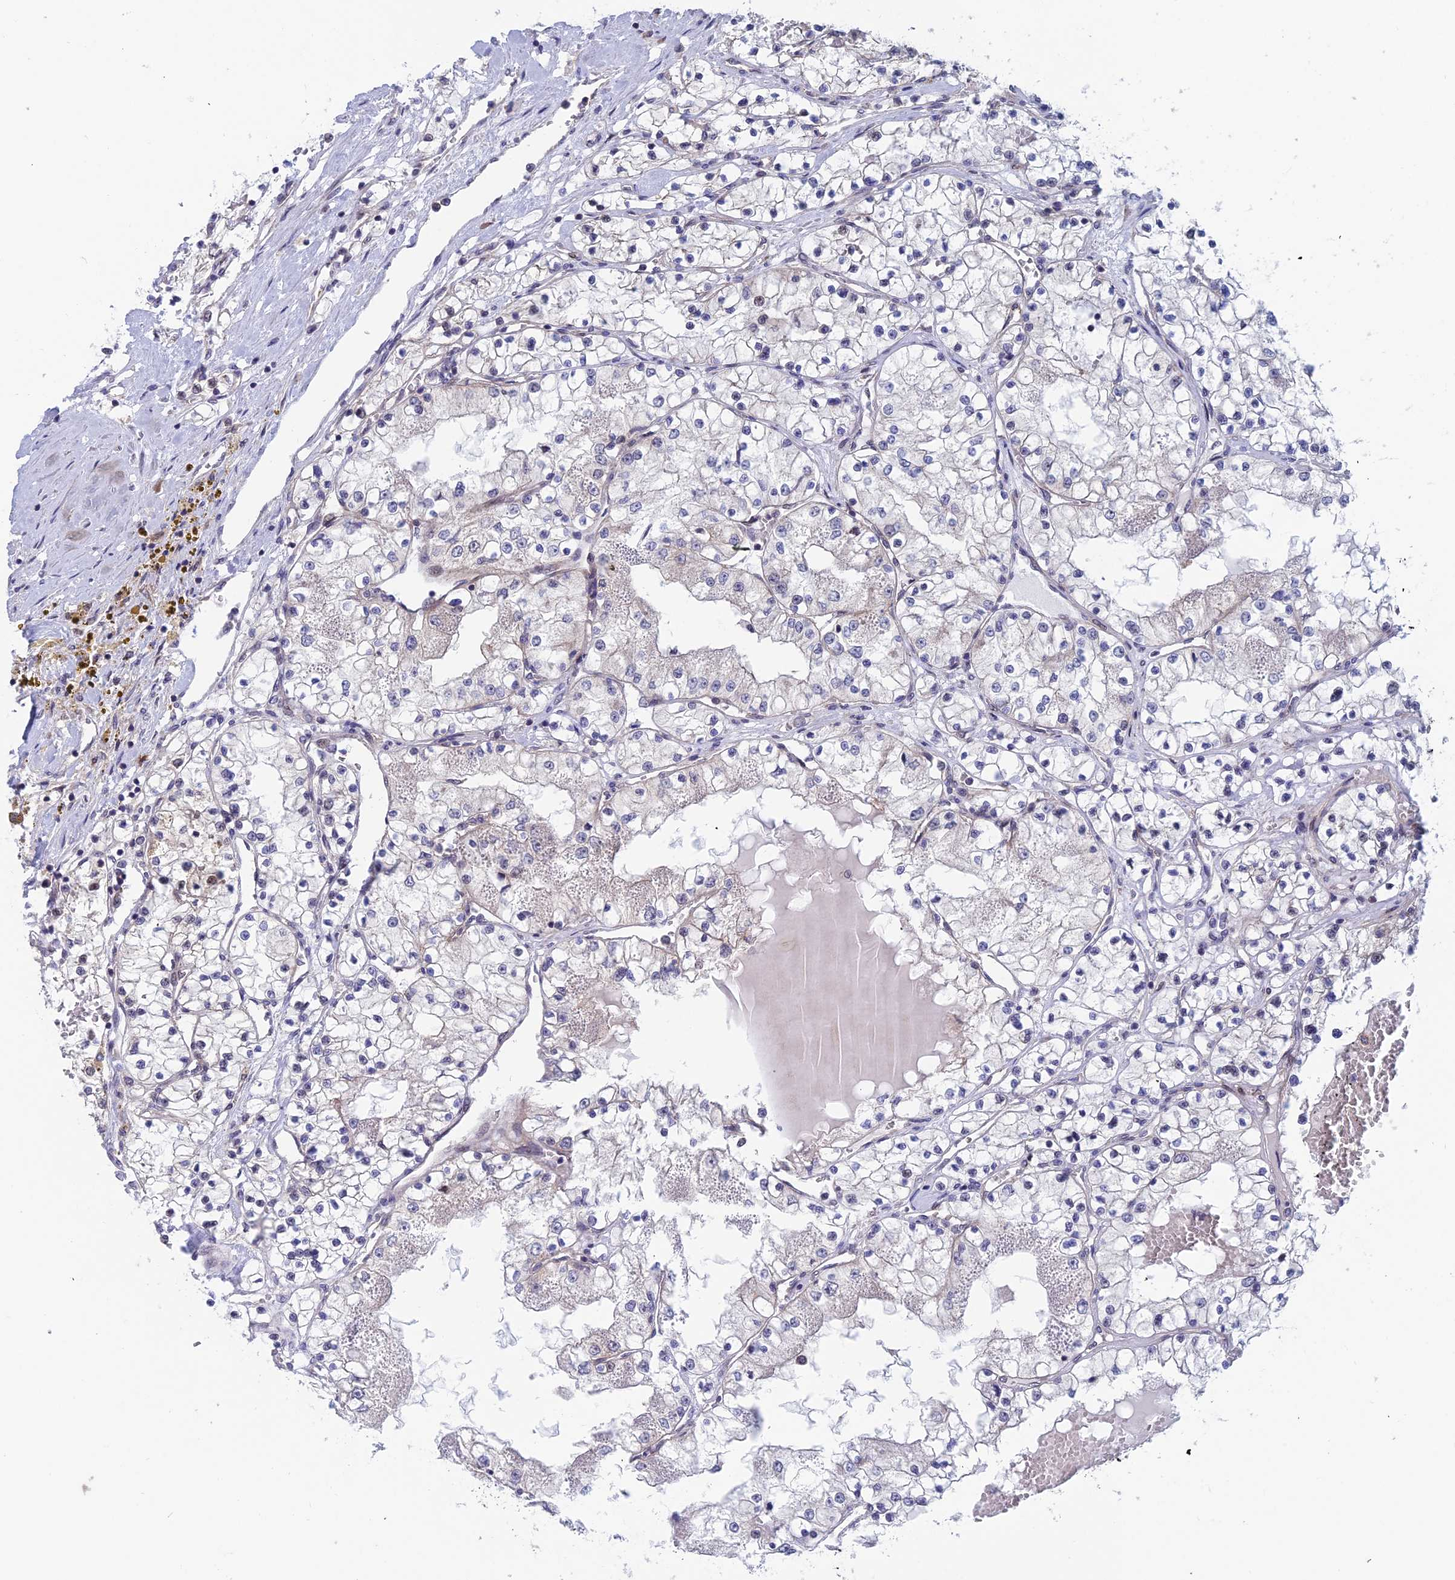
{"staining": {"intensity": "negative", "quantity": "none", "location": "none"}, "tissue": "renal cancer", "cell_type": "Tumor cells", "image_type": "cancer", "snomed": [{"axis": "morphology", "description": "Normal tissue, NOS"}, {"axis": "morphology", "description": "Adenocarcinoma, NOS"}, {"axis": "topography", "description": "Kidney"}], "caption": "Immunohistochemical staining of human renal adenocarcinoma shows no significant expression in tumor cells.", "gene": "IGBP1", "patient": {"sex": "male", "age": 68}}